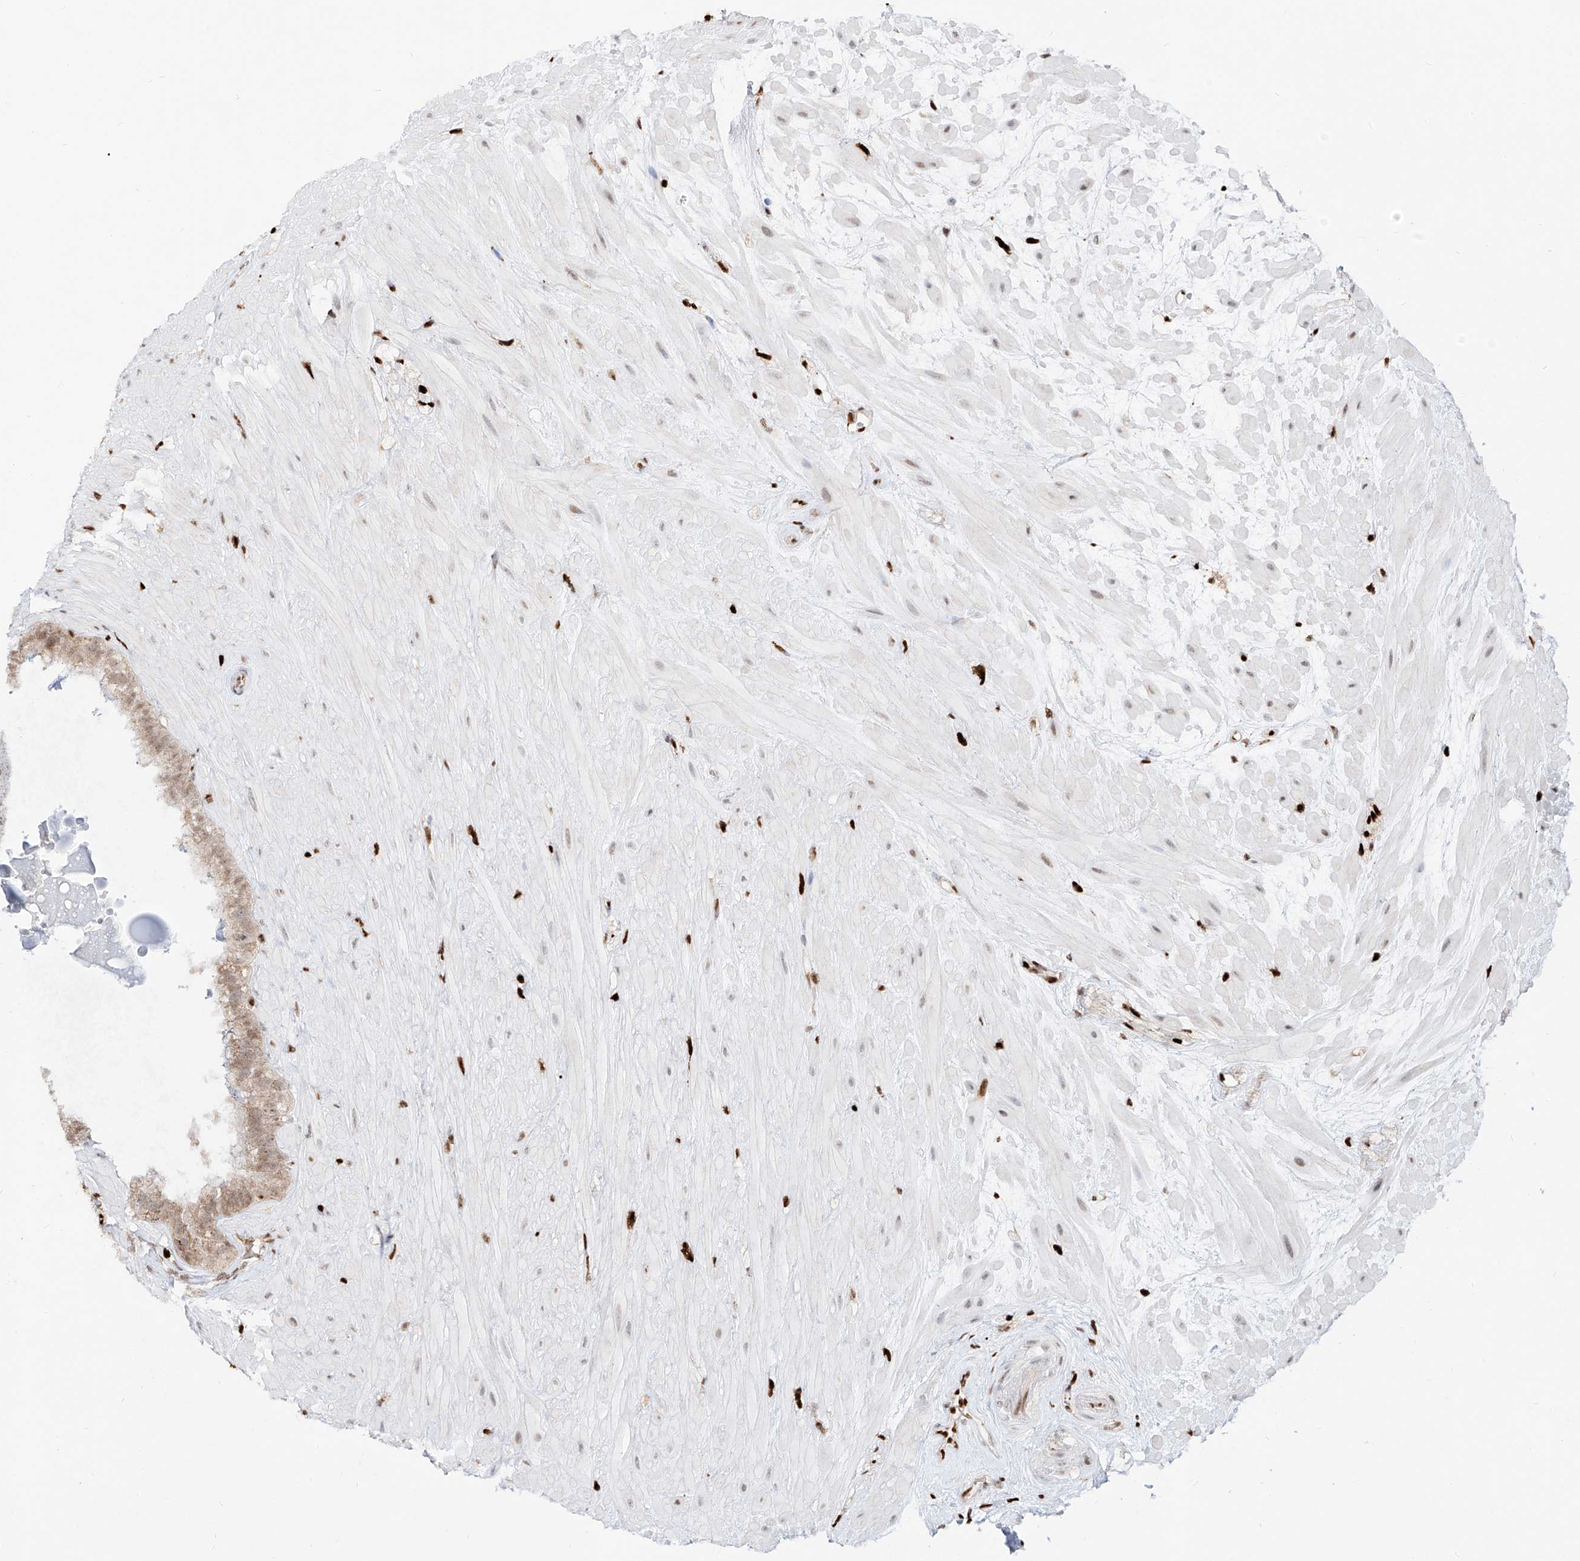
{"staining": {"intensity": "moderate", "quantity": "25%-75%", "location": "cytoplasmic/membranous,nuclear"}, "tissue": "seminal vesicle", "cell_type": "Glandular cells", "image_type": "normal", "snomed": [{"axis": "morphology", "description": "Normal tissue, NOS"}, {"axis": "topography", "description": "Seminal veicle"}], "caption": "Immunohistochemistry (IHC) micrograph of unremarkable seminal vesicle stained for a protein (brown), which displays medium levels of moderate cytoplasmic/membranous,nuclear expression in about 25%-75% of glandular cells.", "gene": "DZIP1L", "patient": {"sex": "male", "age": 80}}